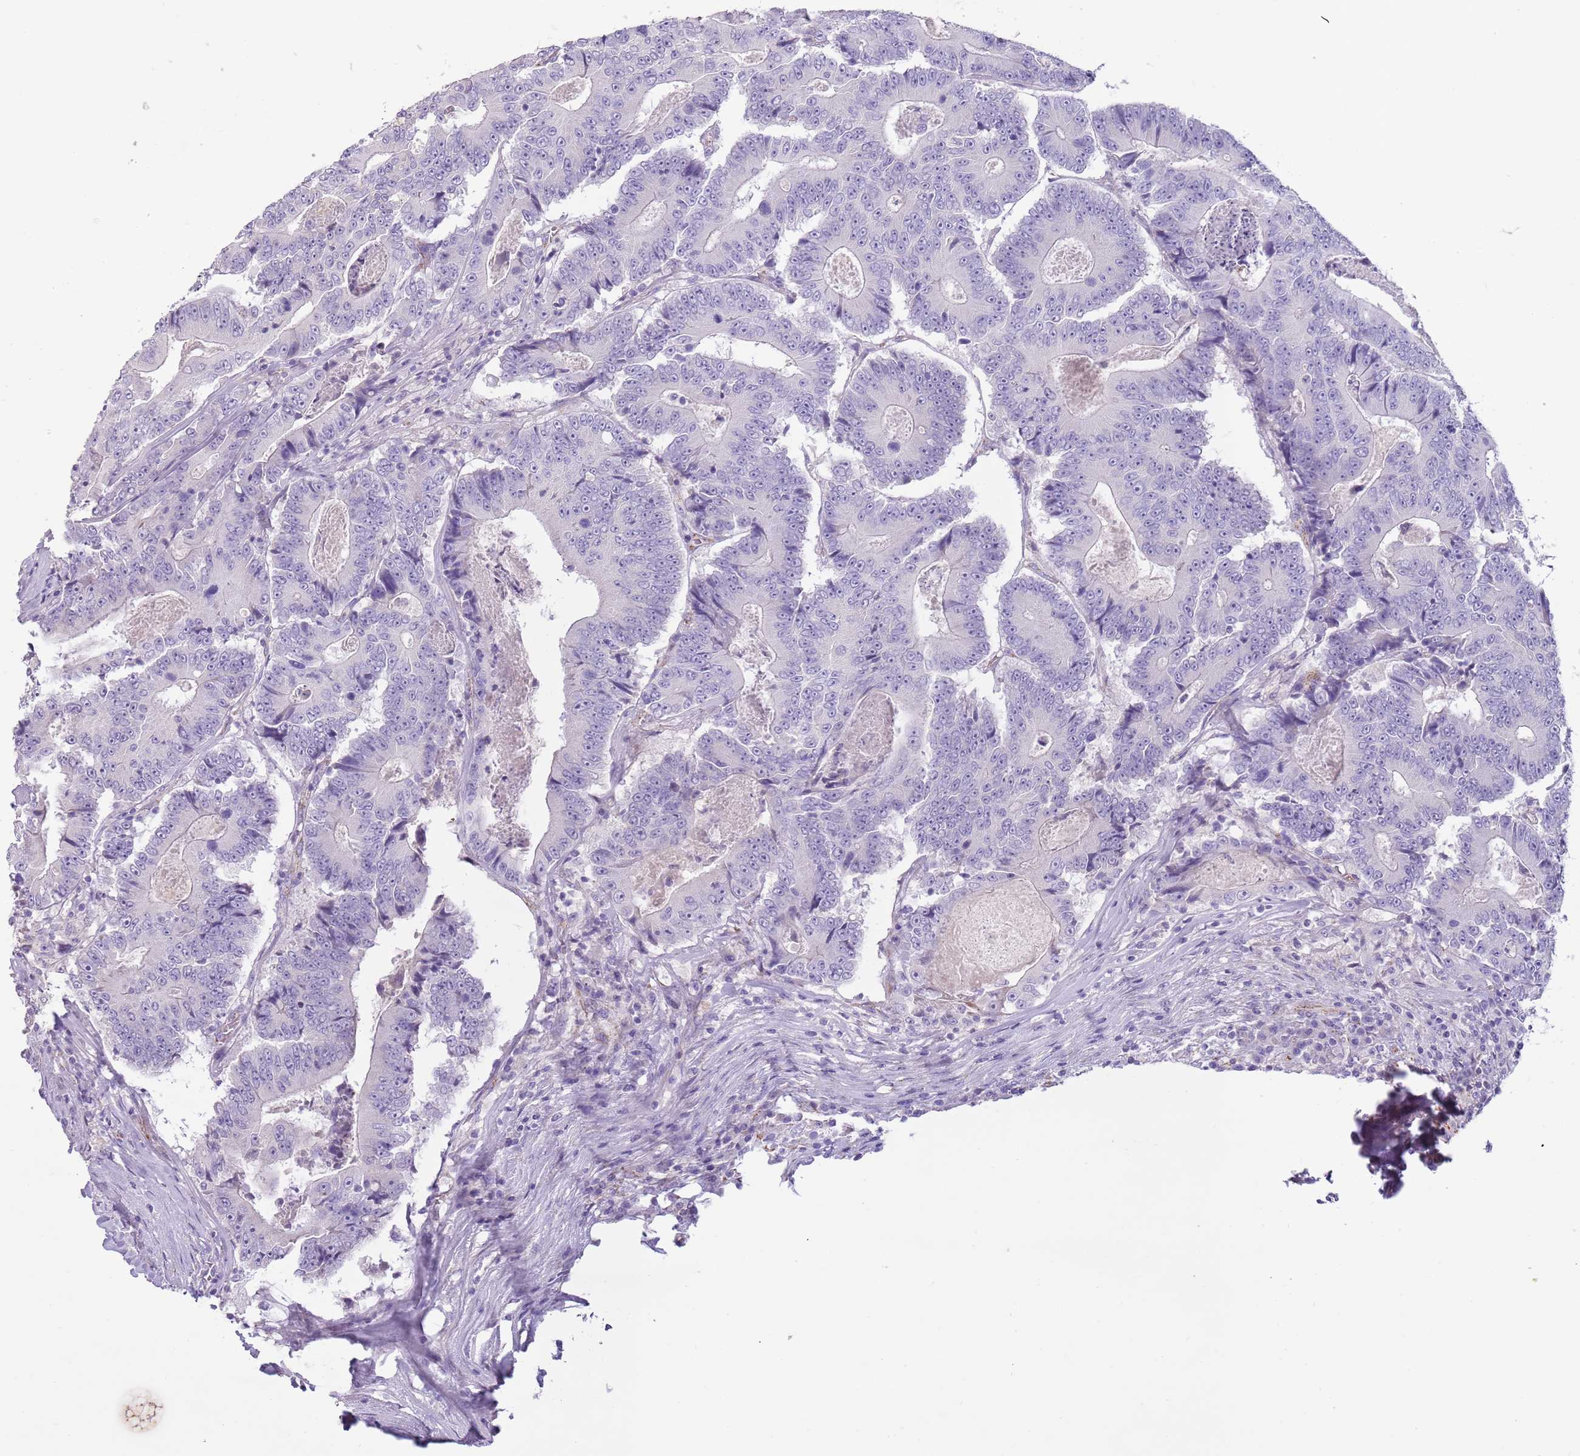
{"staining": {"intensity": "negative", "quantity": "none", "location": "none"}, "tissue": "colorectal cancer", "cell_type": "Tumor cells", "image_type": "cancer", "snomed": [{"axis": "morphology", "description": "Adenocarcinoma, NOS"}, {"axis": "topography", "description": "Colon"}], "caption": "This photomicrograph is of colorectal cancer stained with immunohistochemistry (IHC) to label a protein in brown with the nuclei are counter-stained blue. There is no expression in tumor cells.", "gene": "RNF222", "patient": {"sex": "male", "age": 83}}